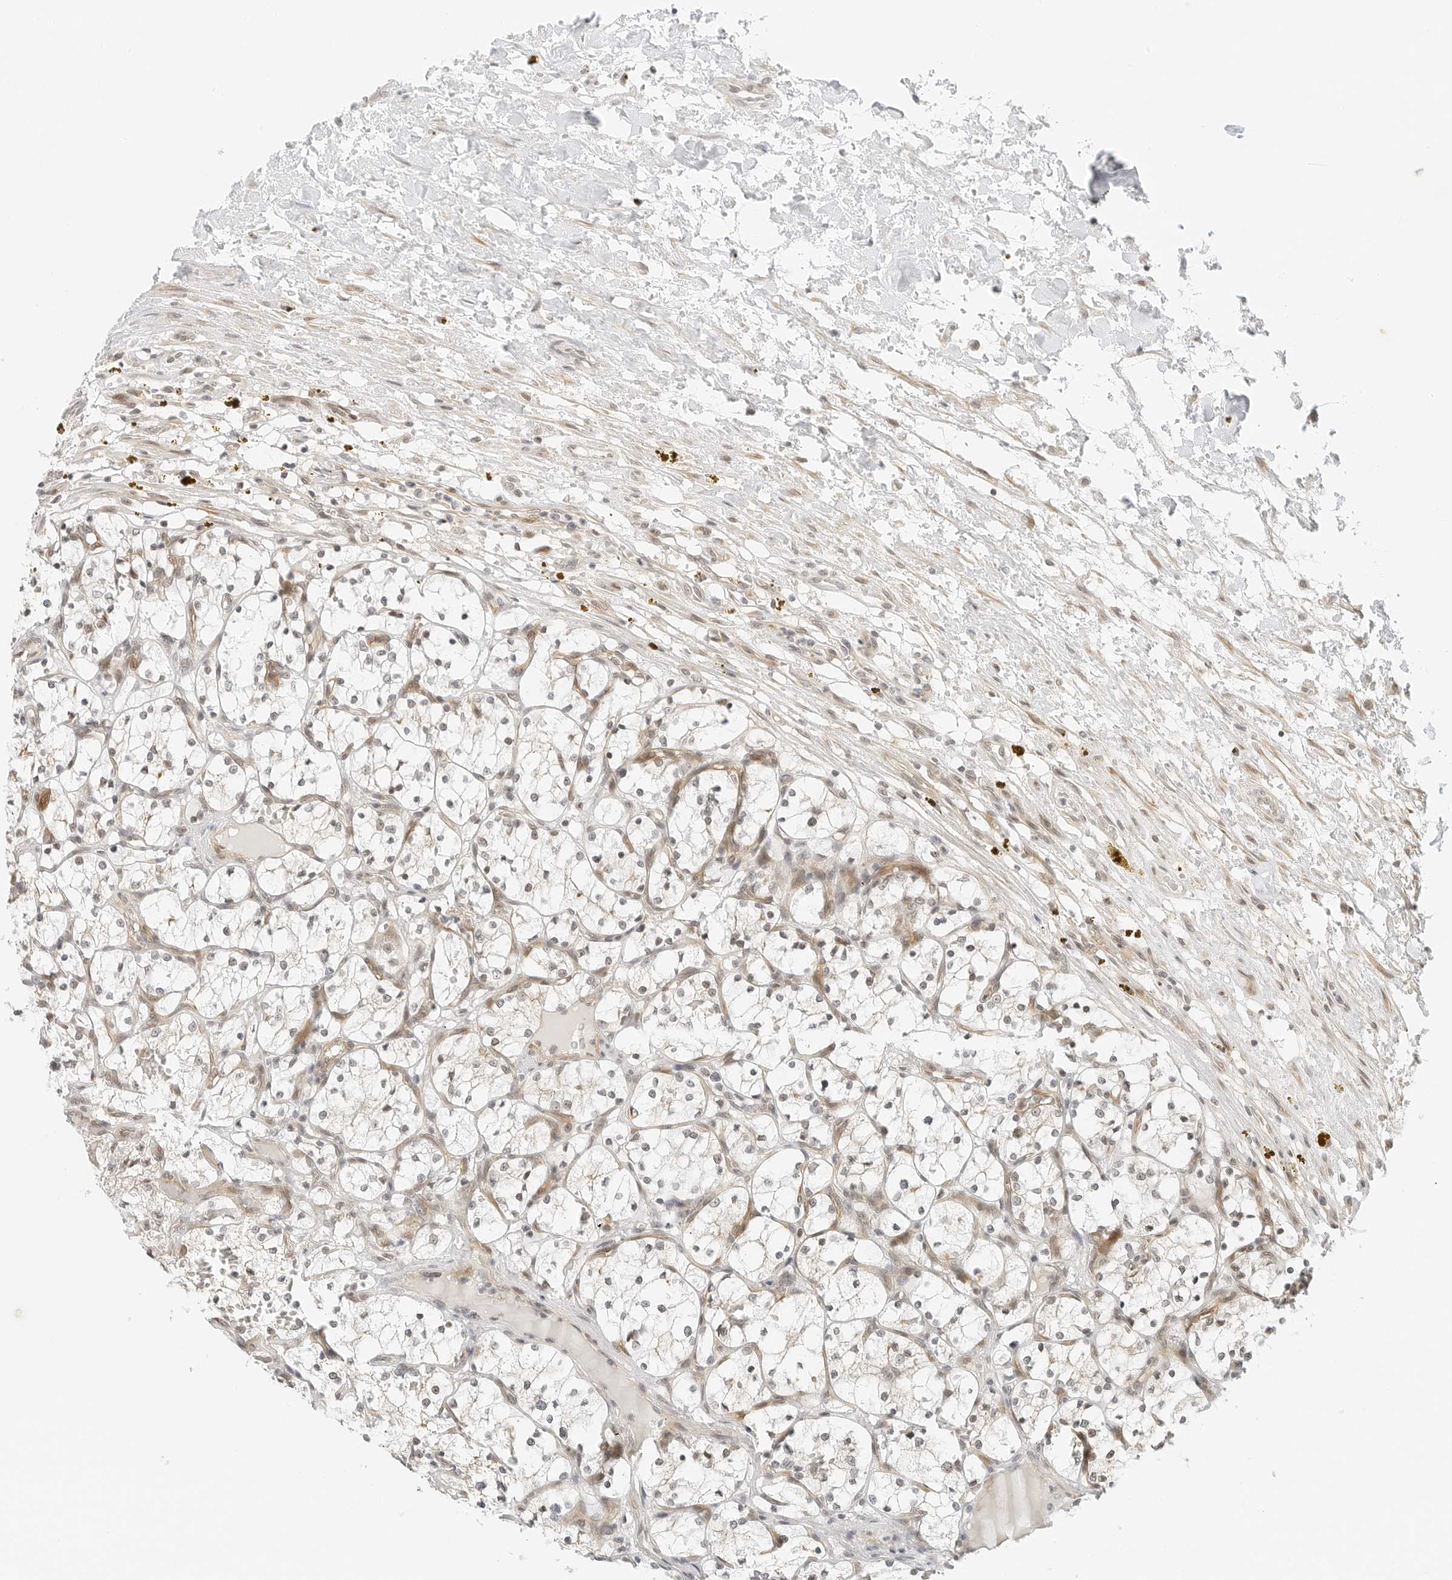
{"staining": {"intensity": "negative", "quantity": "none", "location": "none"}, "tissue": "renal cancer", "cell_type": "Tumor cells", "image_type": "cancer", "snomed": [{"axis": "morphology", "description": "Adenocarcinoma, NOS"}, {"axis": "topography", "description": "Kidney"}], "caption": "An image of renal cancer (adenocarcinoma) stained for a protein reveals no brown staining in tumor cells.", "gene": "NEO1", "patient": {"sex": "female", "age": 69}}